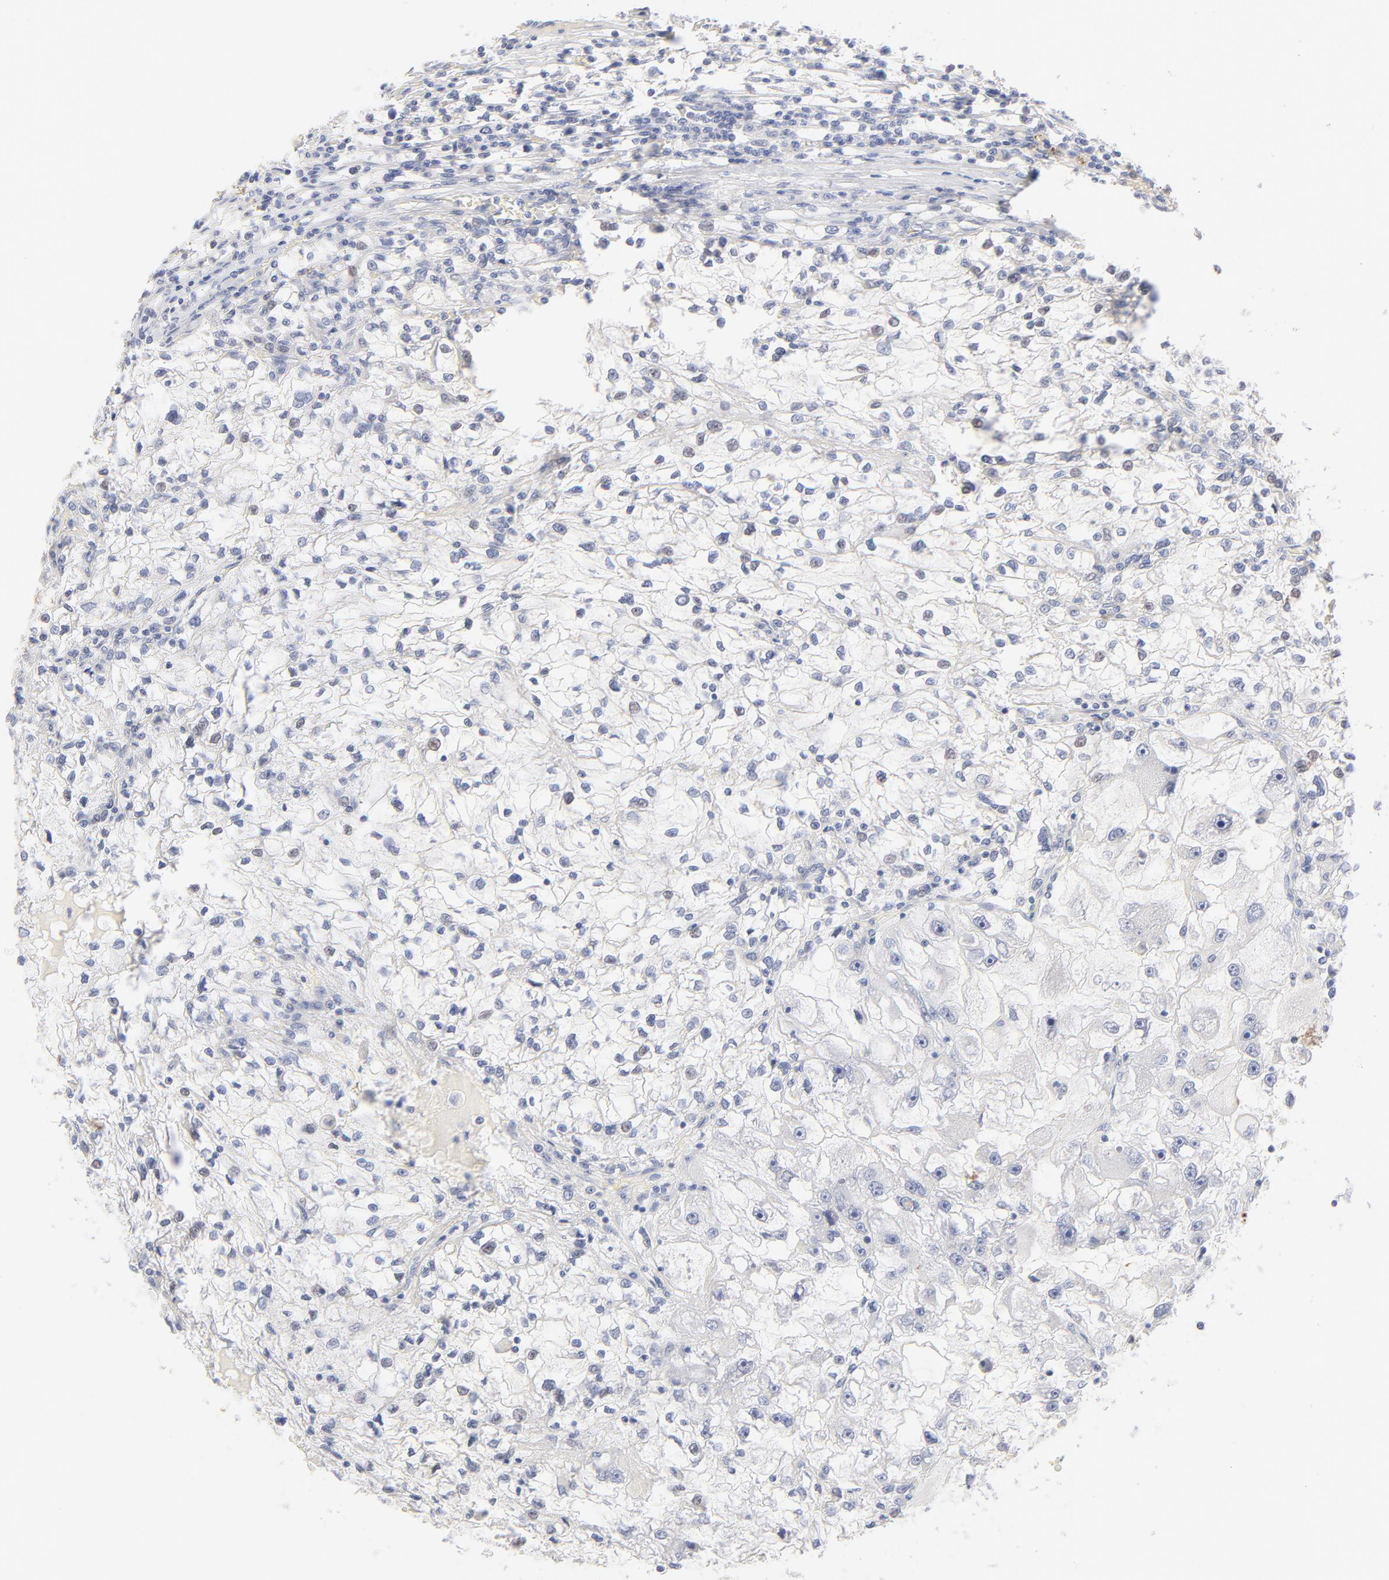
{"staining": {"intensity": "negative", "quantity": "none", "location": "none"}, "tissue": "renal cancer", "cell_type": "Tumor cells", "image_type": "cancer", "snomed": [{"axis": "morphology", "description": "Adenocarcinoma, NOS"}, {"axis": "topography", "description": "Kidney"}], "caption": "Immunohistochemical staining of renal adenocarcinoma displays no significant staining in tumor cells.", "gene": "ONECUT1", "patient": {"sex": "female", "age": 83}}